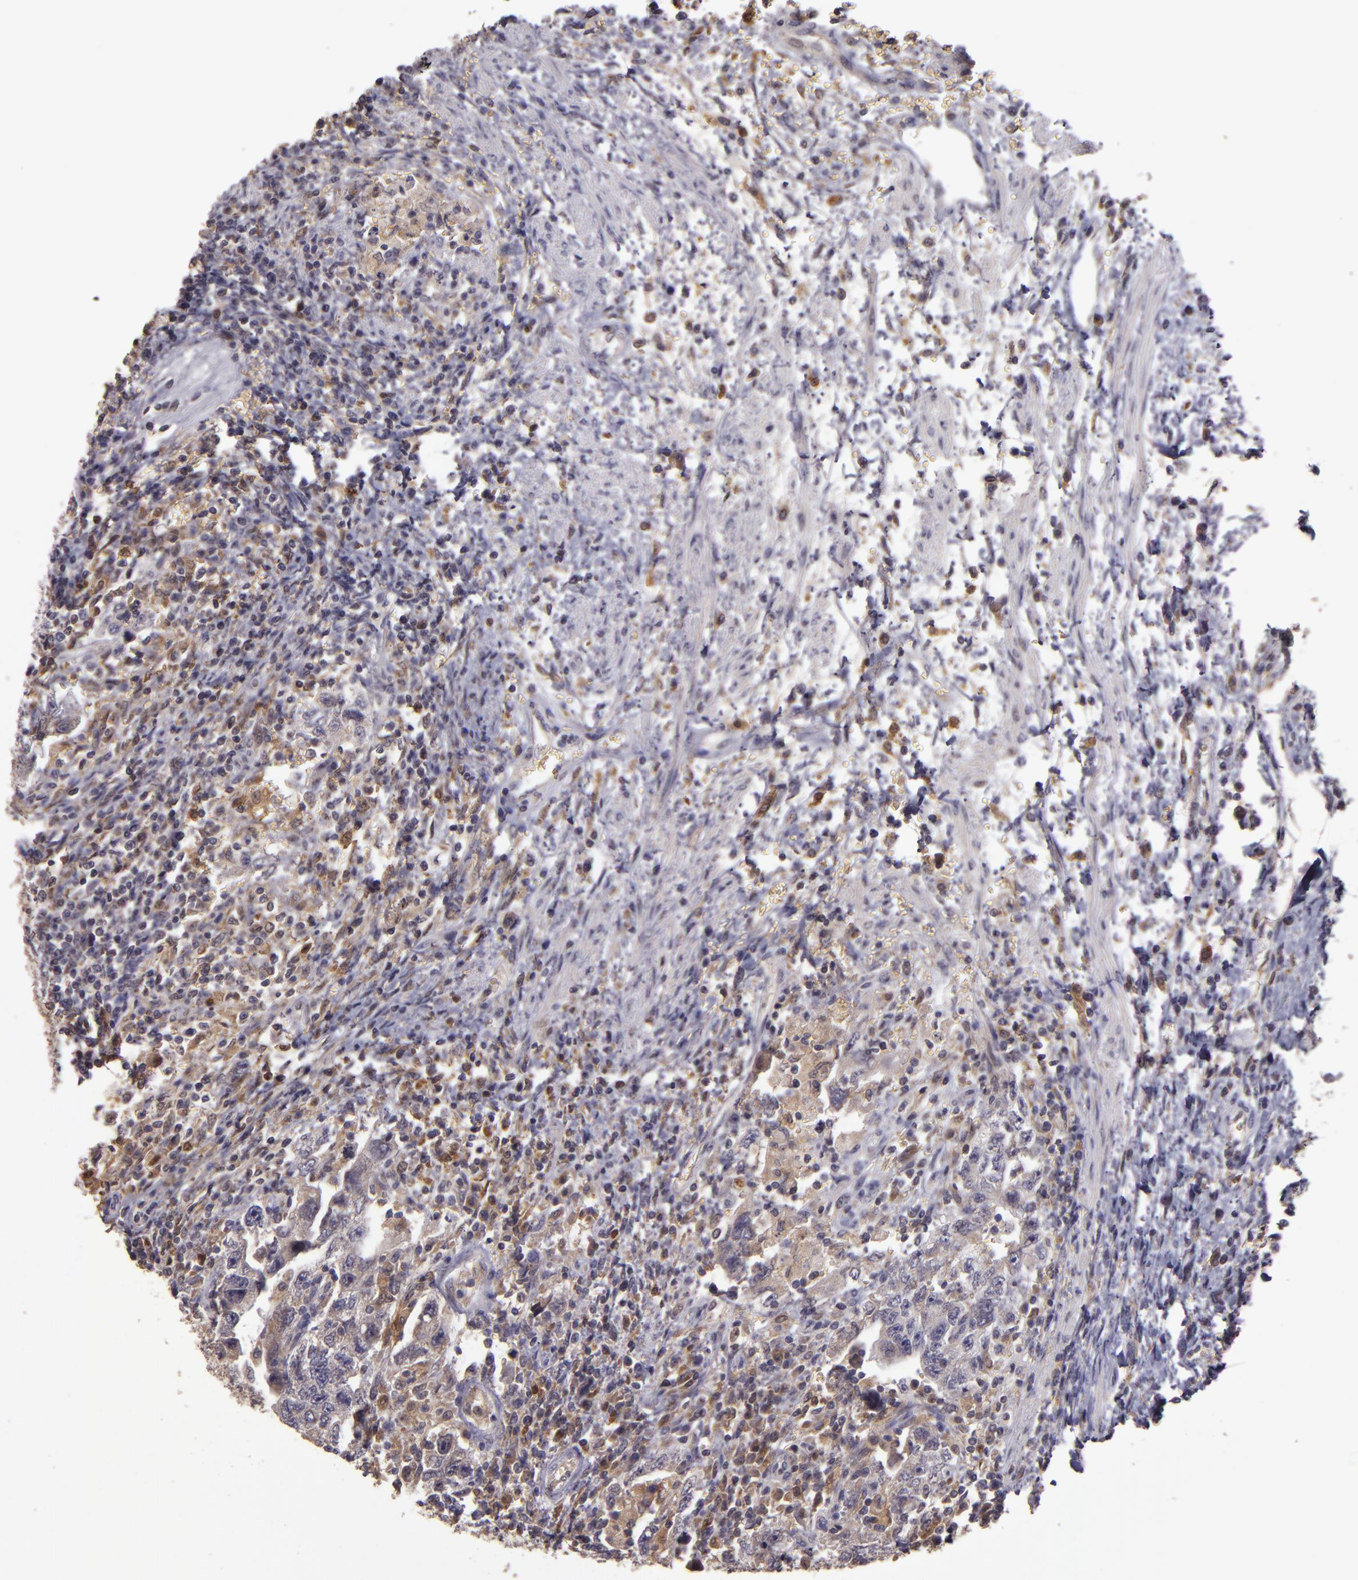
{"staining": {"intensity": "moderate", "quantity": "<25%", "location": "cytoplasmic/membranous"}, "tissue": "testis cancer", "cell_type": "Tumor cells", "image_type": "cancer", "snomed": [{"axis": "morphology", "description": "Carcinoma, Embryonal, NOS"}, {"axis": "topography", "description": "Testis"}], "caption": "The photomicrograph shows a brown stain indicating the presence of a protein in the cytoplasmic/membranous of tumor cells in testis cancer (embryonal carcinoma).", "gene": "FHIT", "patient": {"sex": "male", "age": 26}}